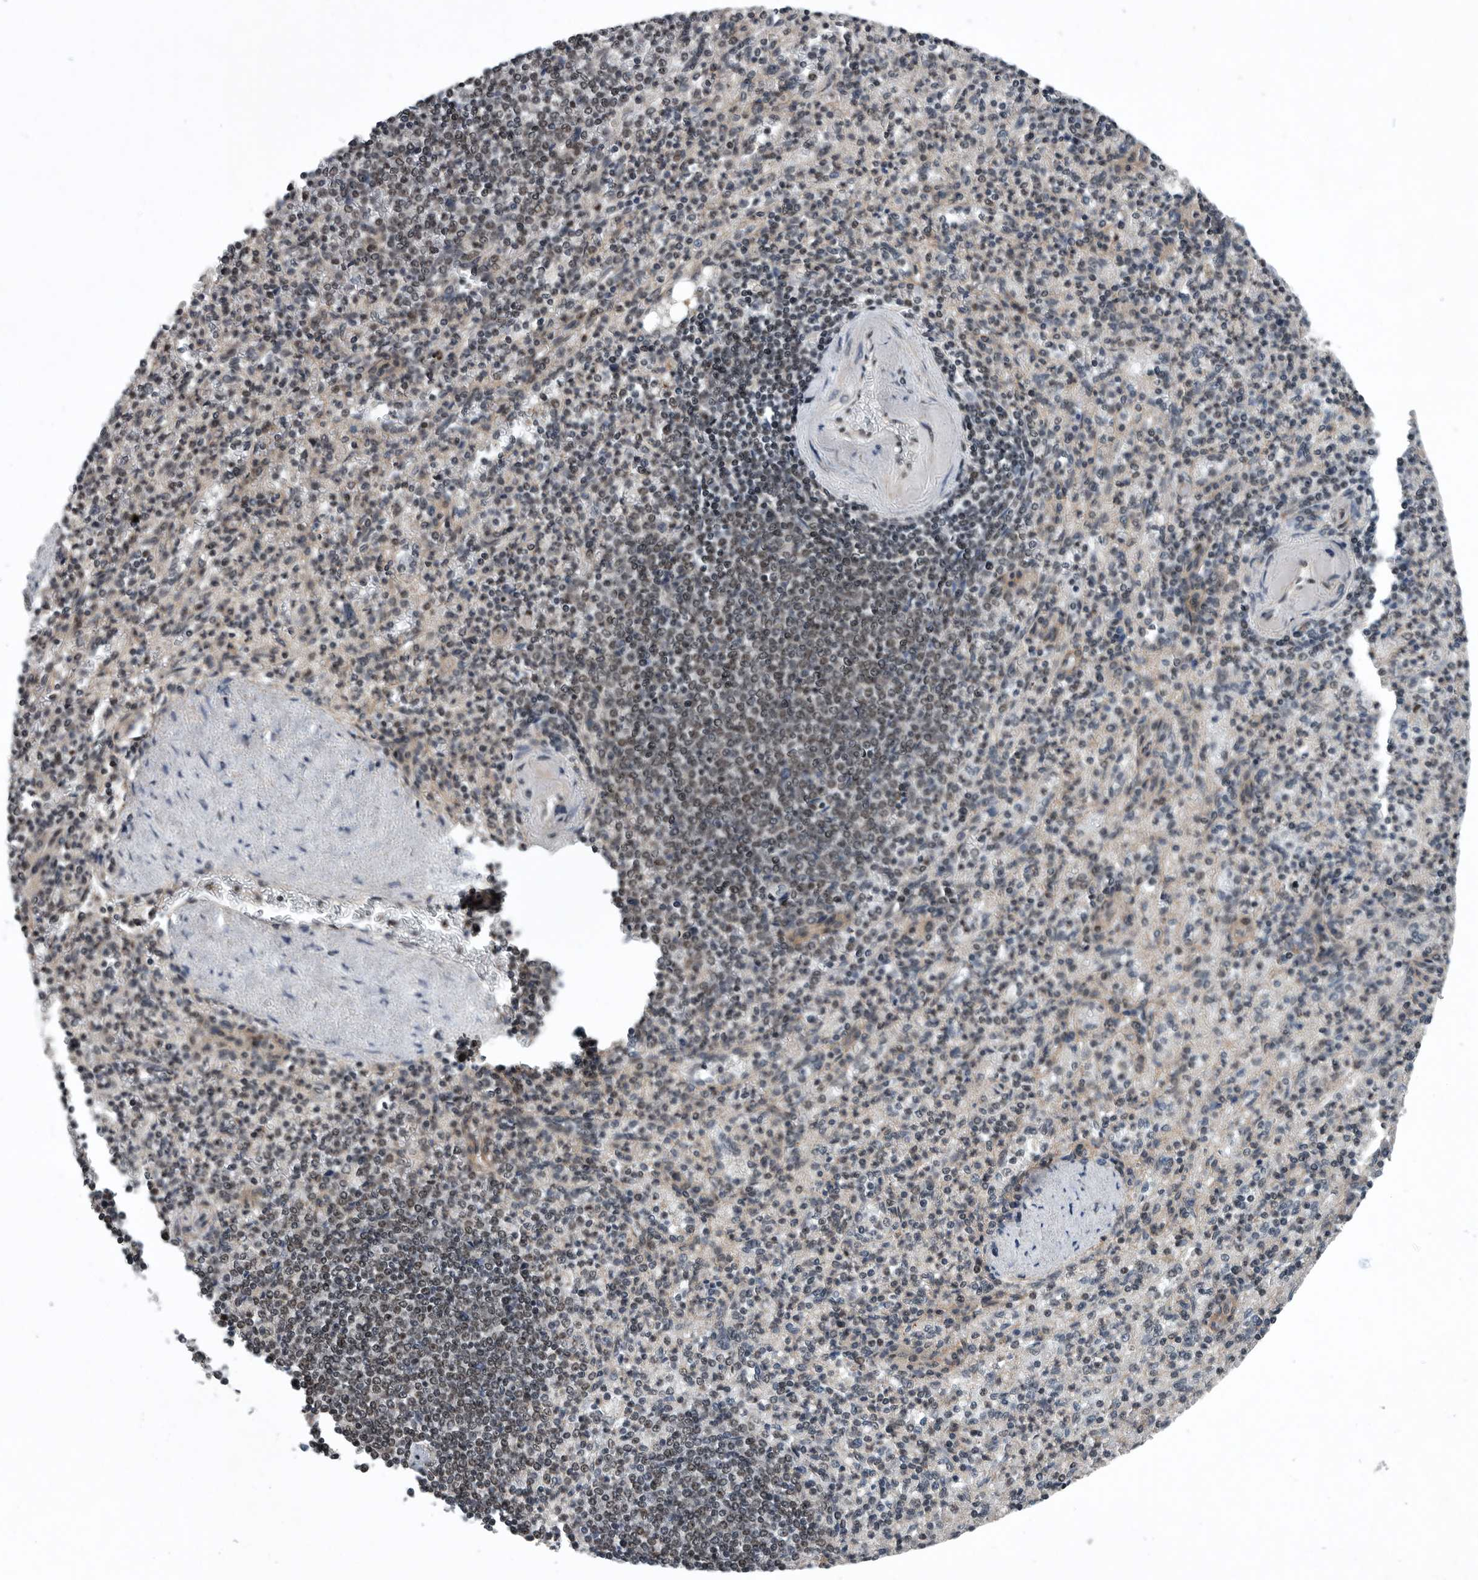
{"staining": {"intensity": "weak", "quantity": "25%-75%", "location": "nuclear"}, "tissue": "spleen", "cell_type": "Cells in red pulp", "image_type": "normal", "snomed": [{"axis": "morphology", "description": "Normal tissue, NOS"}, {"axis": "topography", "description": "Spleen"}], "caption": "Normal spleen demonstrates weak nuclear positivity in about 25%-75% of cells in red pulp The staining was performed using DAB (3,3'-diaminobenzidine) to visualize the protein expression in brown, while the nuclei were stained in blue with hematoxylin (Magnification: 20x)..", "gene": "SENP7", "patient": {"sex": "female", "age": 74}}